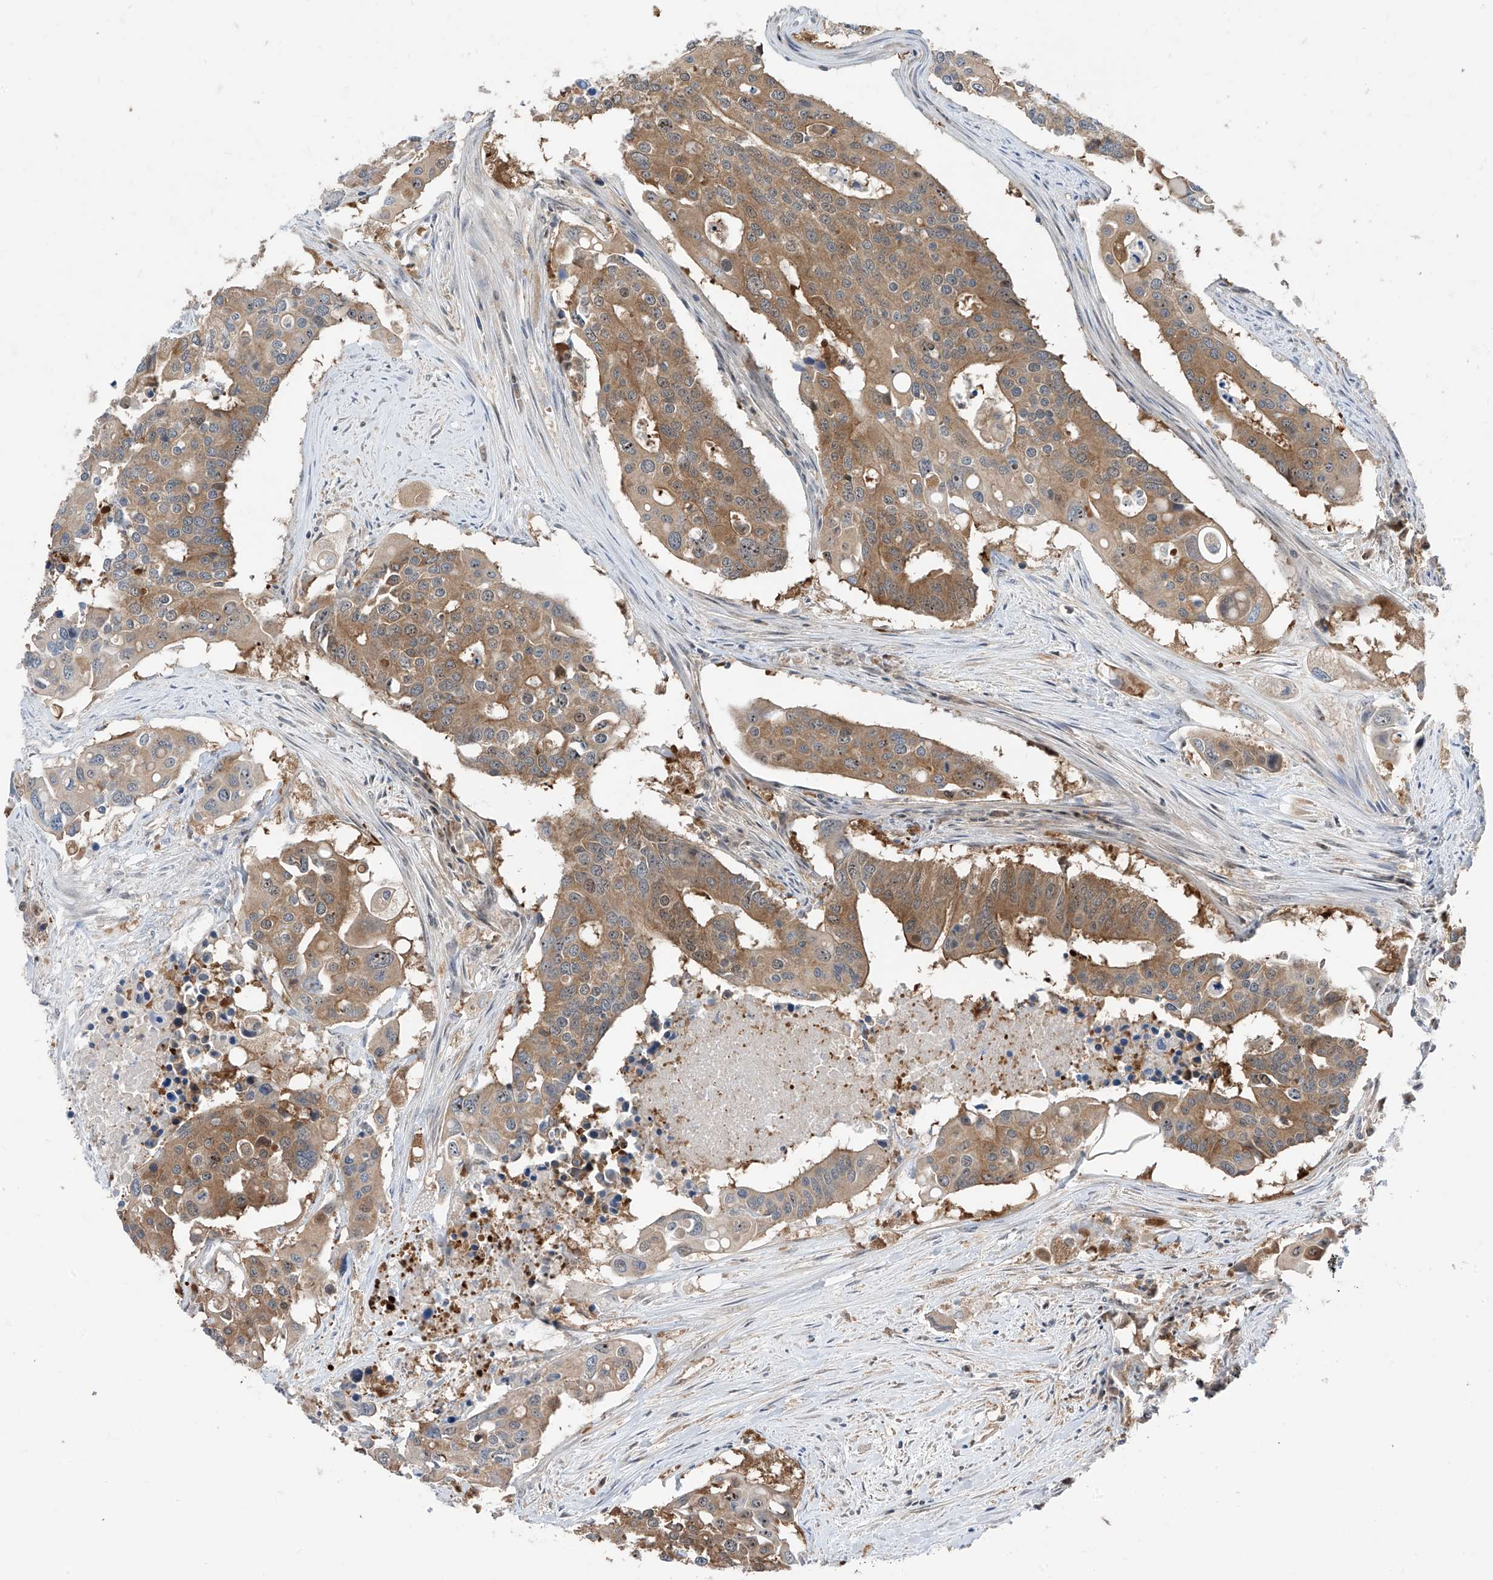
{"staining": {"intensity": "moderate", "quantity": ">75%", "location": "cytoplasmic/membranous"}, "tissue": "colorectal cancer", "cell_type": "Tumor cells", "image_type": "cancer", "snomed": [{"axis": "morphology", "description": "Adenocarcinoma, NOS"}, {"axis": "topography", "description": "Colon"}], "caption": "Protein expression analysis of human colorectal cancer reveals moderate cytoplasmic/membranous expression in about >75% of tumor cells.", "gene": "TTC38", "patient": {"sex": "male", "age": 77}}